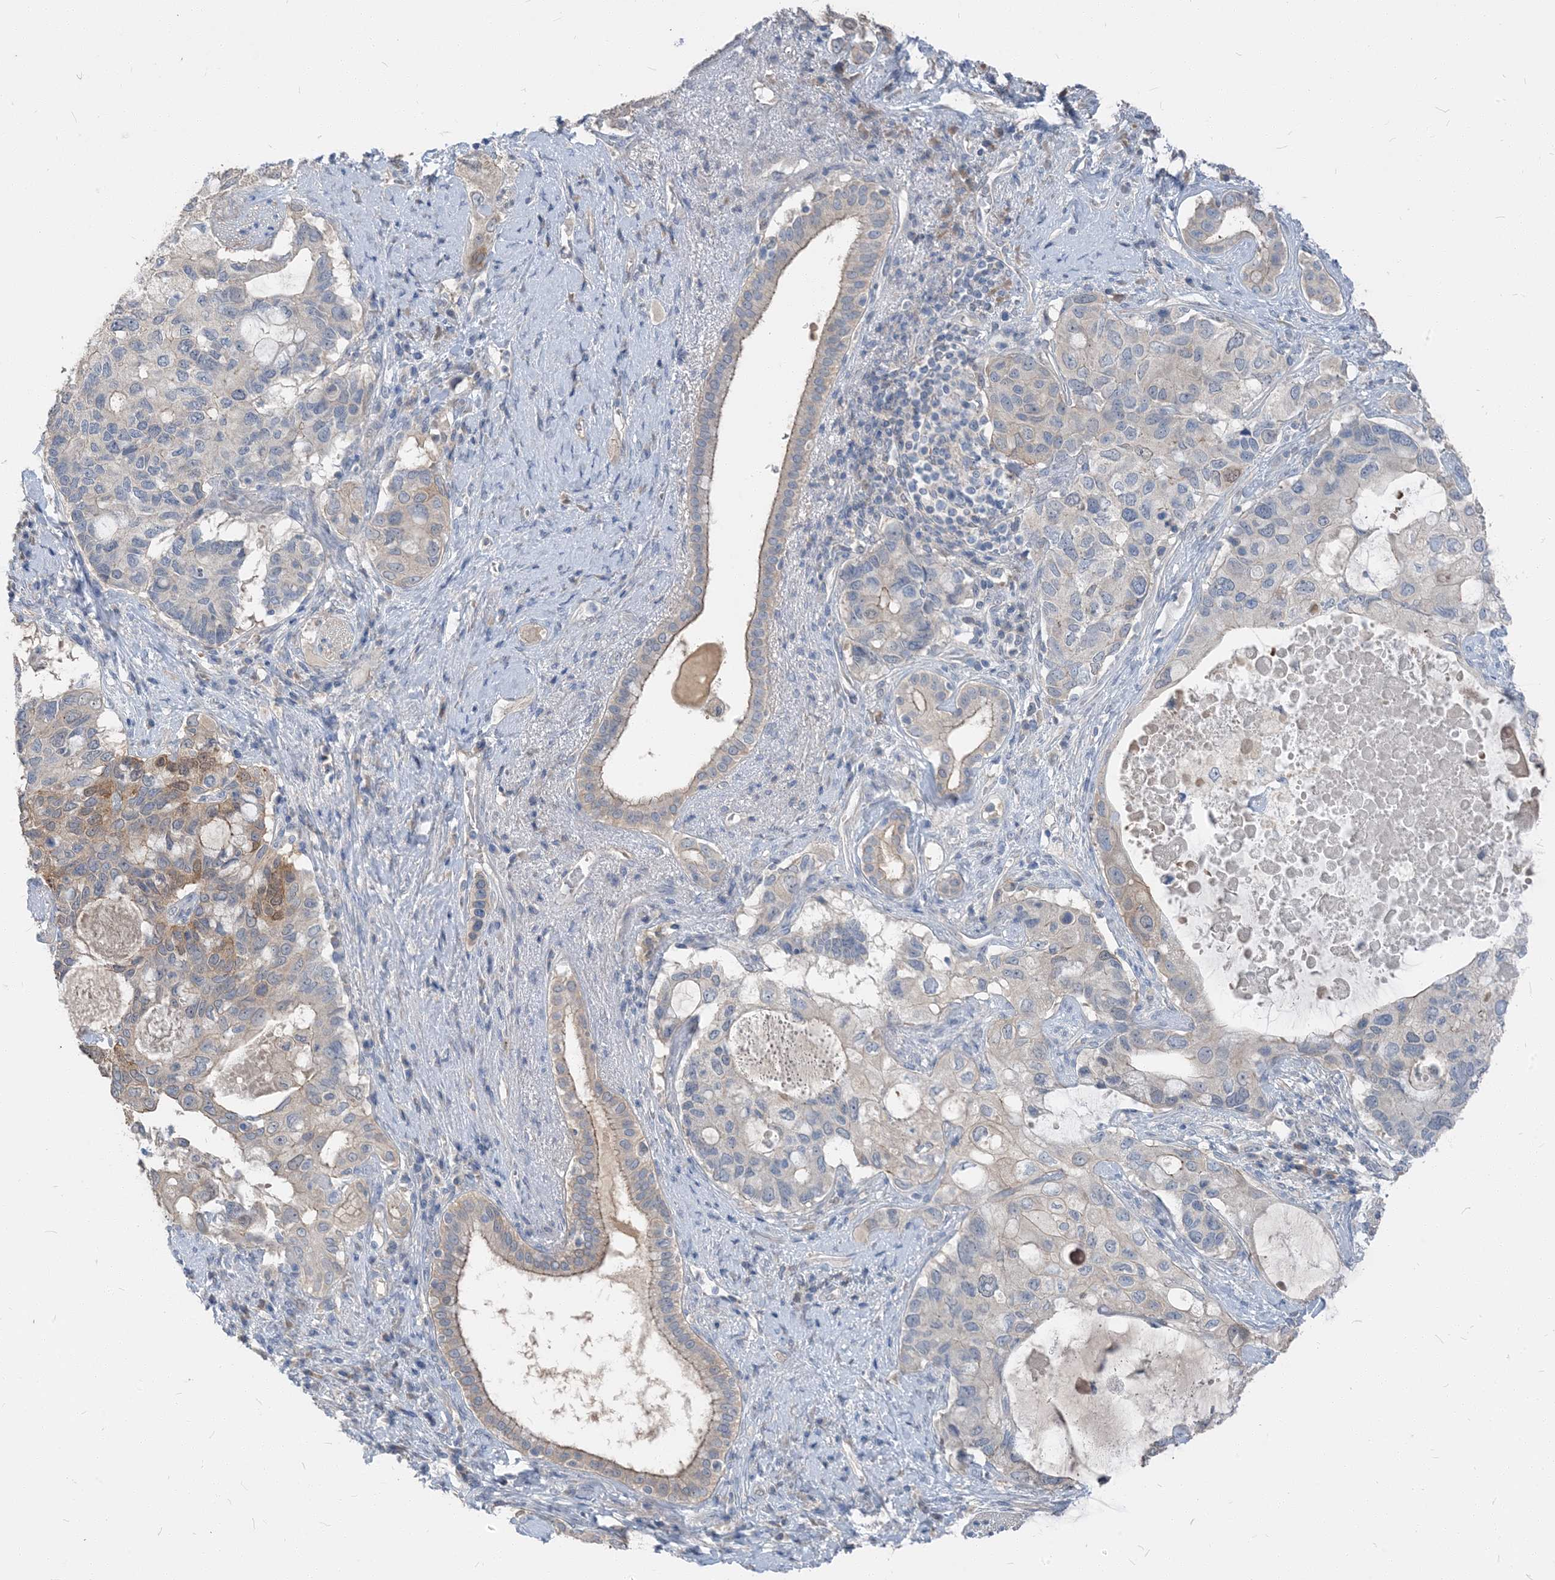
{"staining": {"intensity": "moderate", "quantity": "<25%", "location": "cytoplasmic/membranous"}, "tissue": "pancreatic cancer", "cell_type": "Tumor cells", "image_type": "cancer", "snomed": [{"axis": "morphology", "description": "Adenocarcinoma, NOS"}, {"axis": "topography", "description": "Pancreas"}], "caption": "Immunohistochemistry (IHC) staining of pancreatic adenocarcinoma, which reveals low levels of moderate cytoplasmic/membranous staining in about <25% of tumor cells indicating moderate cytoplasmic/membranous protein expression. The staining was performed using DAB (3,3'-diaminobenzidine) (brown) for protein detection and nuclei were counterstained in hematoxylin (blue).", "gene": "NCOA7", "patient": {"sex": "female", "age": 56}}